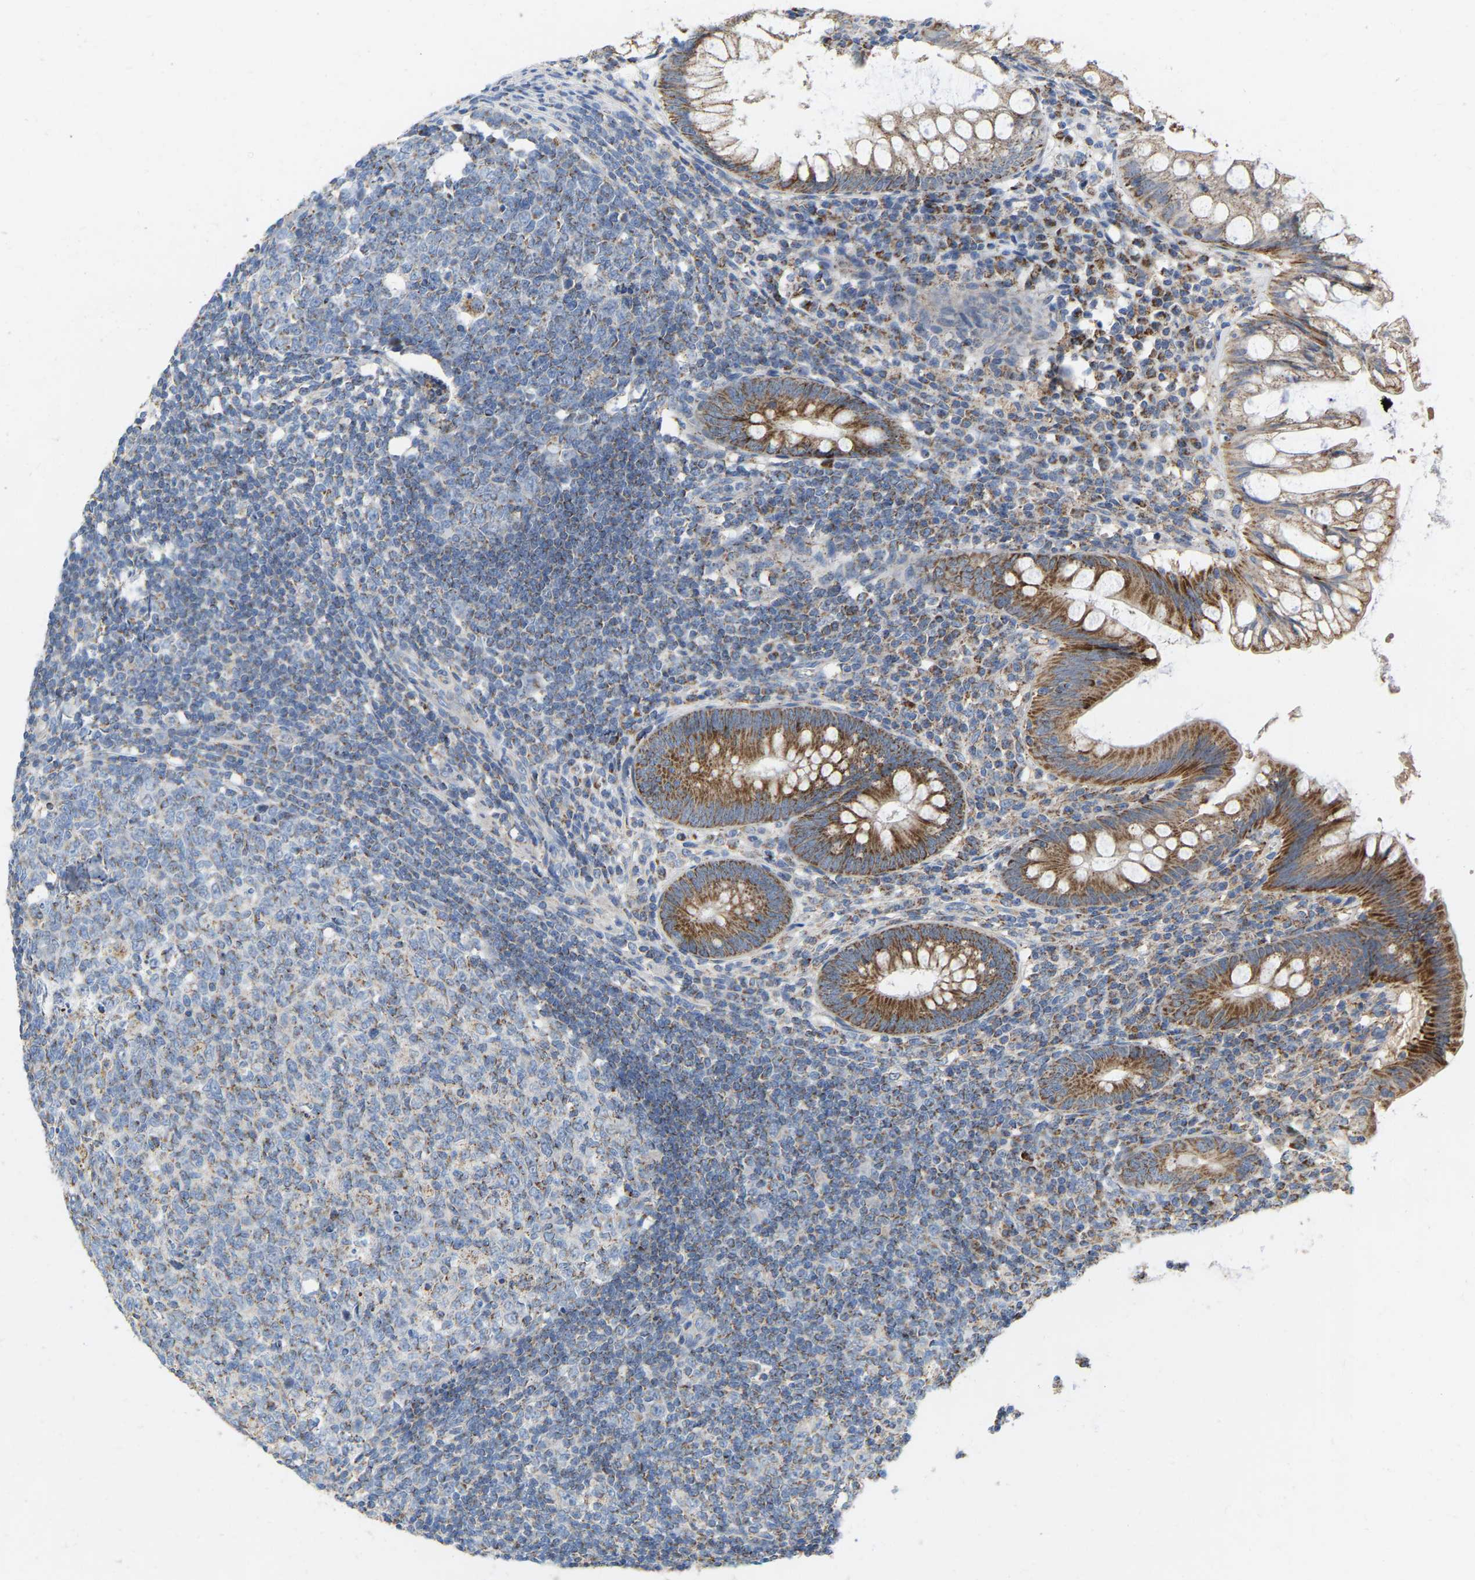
{"staining": {"intensity": "moderate", "quantity": ">75%", "location": "cytoplasmic/membranous"}, "tissue": "appendix", "cell_type": "Glandular cells", "image_type": "normal", "snomed": [{"axis": "morphology", "description": "Normal tissue, NOS"}, {"axis": "topography", "description": "Appendix"}], "caption": "Immunohistochemistry (IHC) histopathology image of normal appendix: human appendix stained using IHC shows medium levels of moderate protein expression localized specifically in the cytoplasmic/membranous of glandular cells, appearing as a cytoplasmic/membranous brown color.", "gene": "CBLB", "patient": {"sex": "male", "age": 56}}